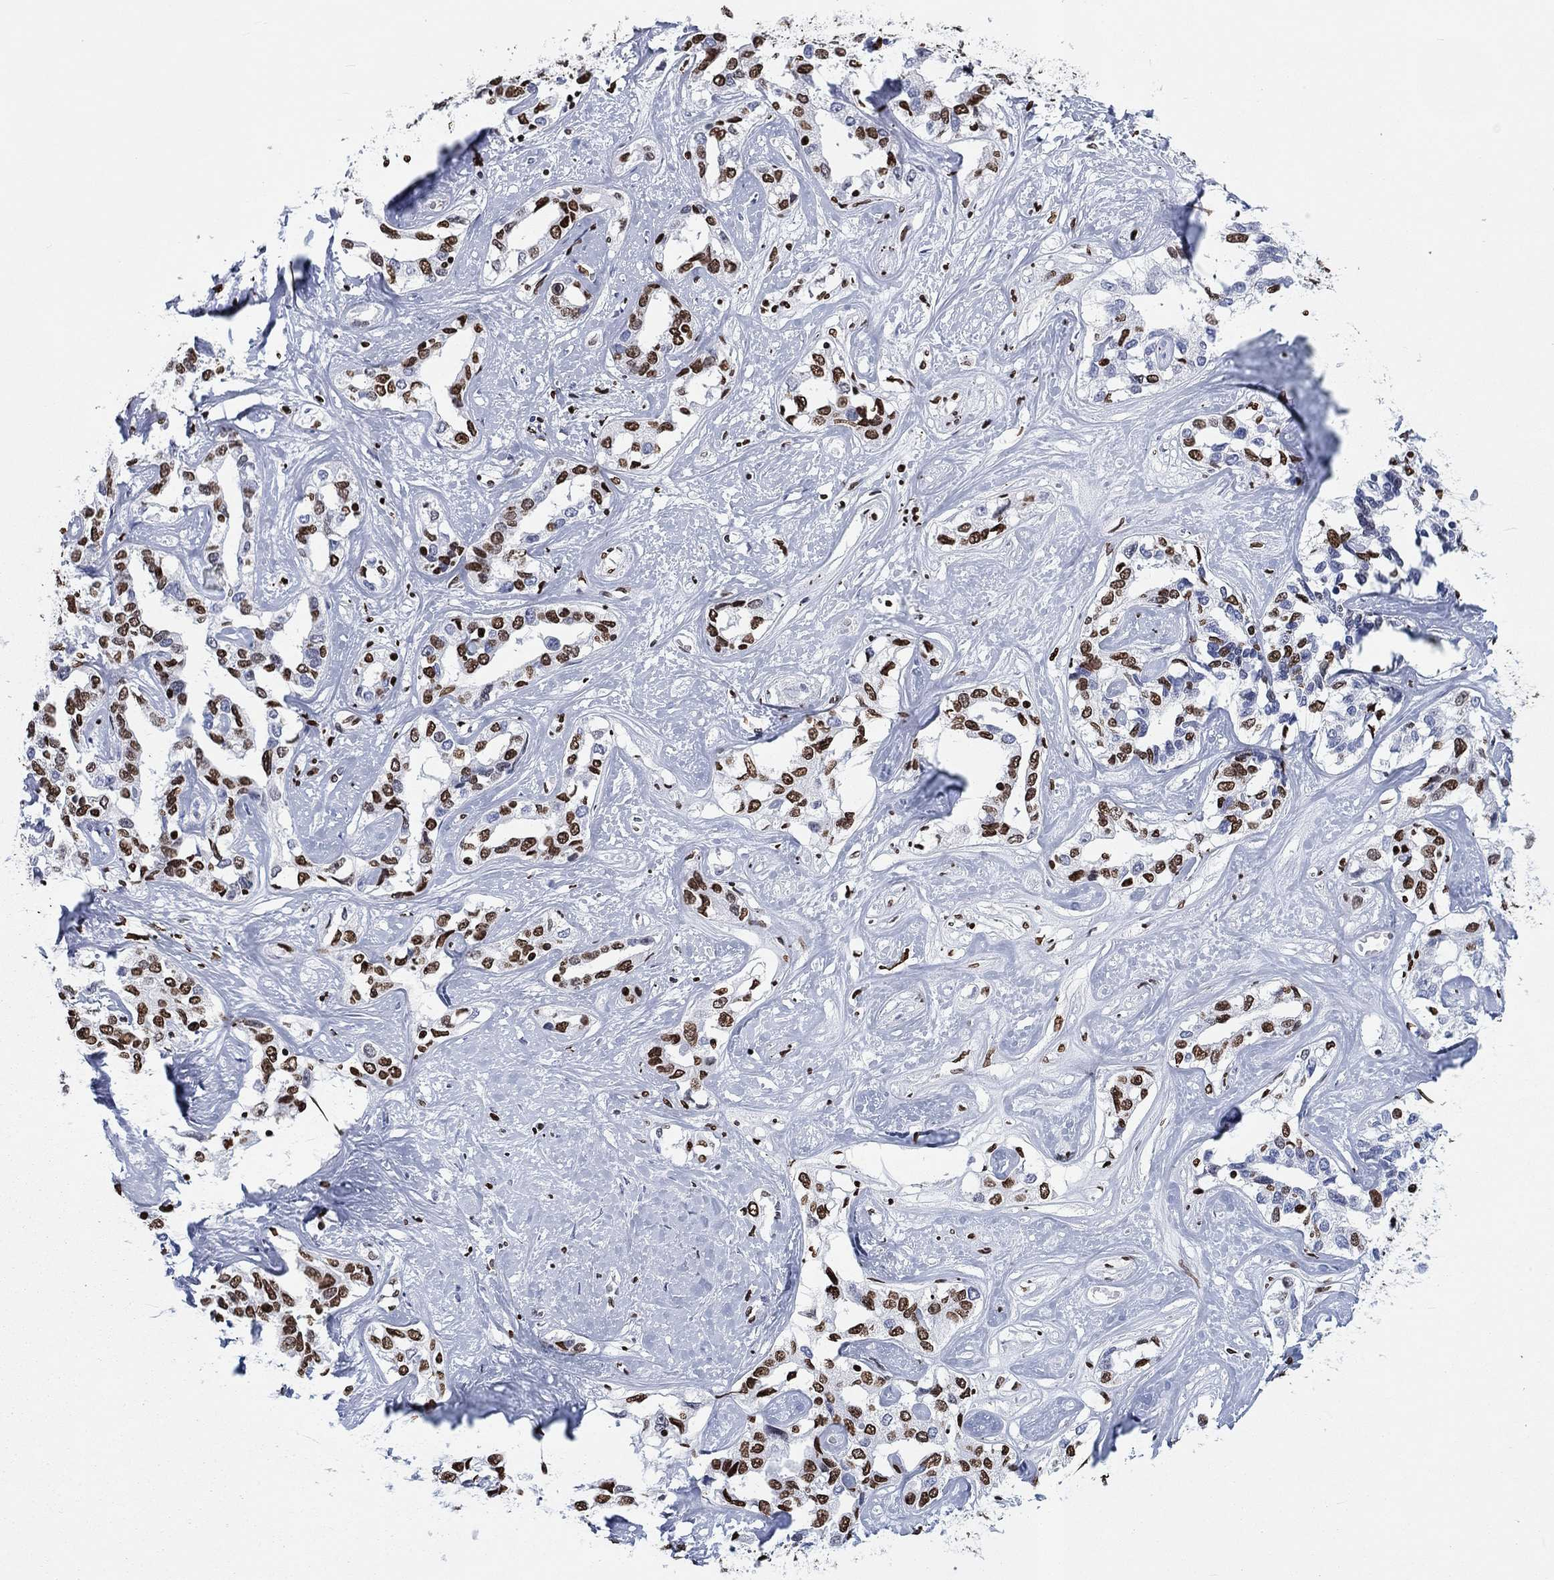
{"staining": {"intensity": "strong", "quantity": "25%-75%", "location": "nuclear"}, "tissue": "liver cancer", "cell_type": "Tumor cells", "image_type": "cancer", "snomed": [{"axis": "morphology", "description": "Cholangiocarcinoma"}, {"axis": "topography", "description": "Liver"}], "caption": "Protein staining of liver cancer (cholangiocarcinoma) tissue demonstrates strong nuclear expression in approximately 25%-75% of tumor cells.", "gene": "H1-5", "patient": {"sex": "male", "age": 59}}